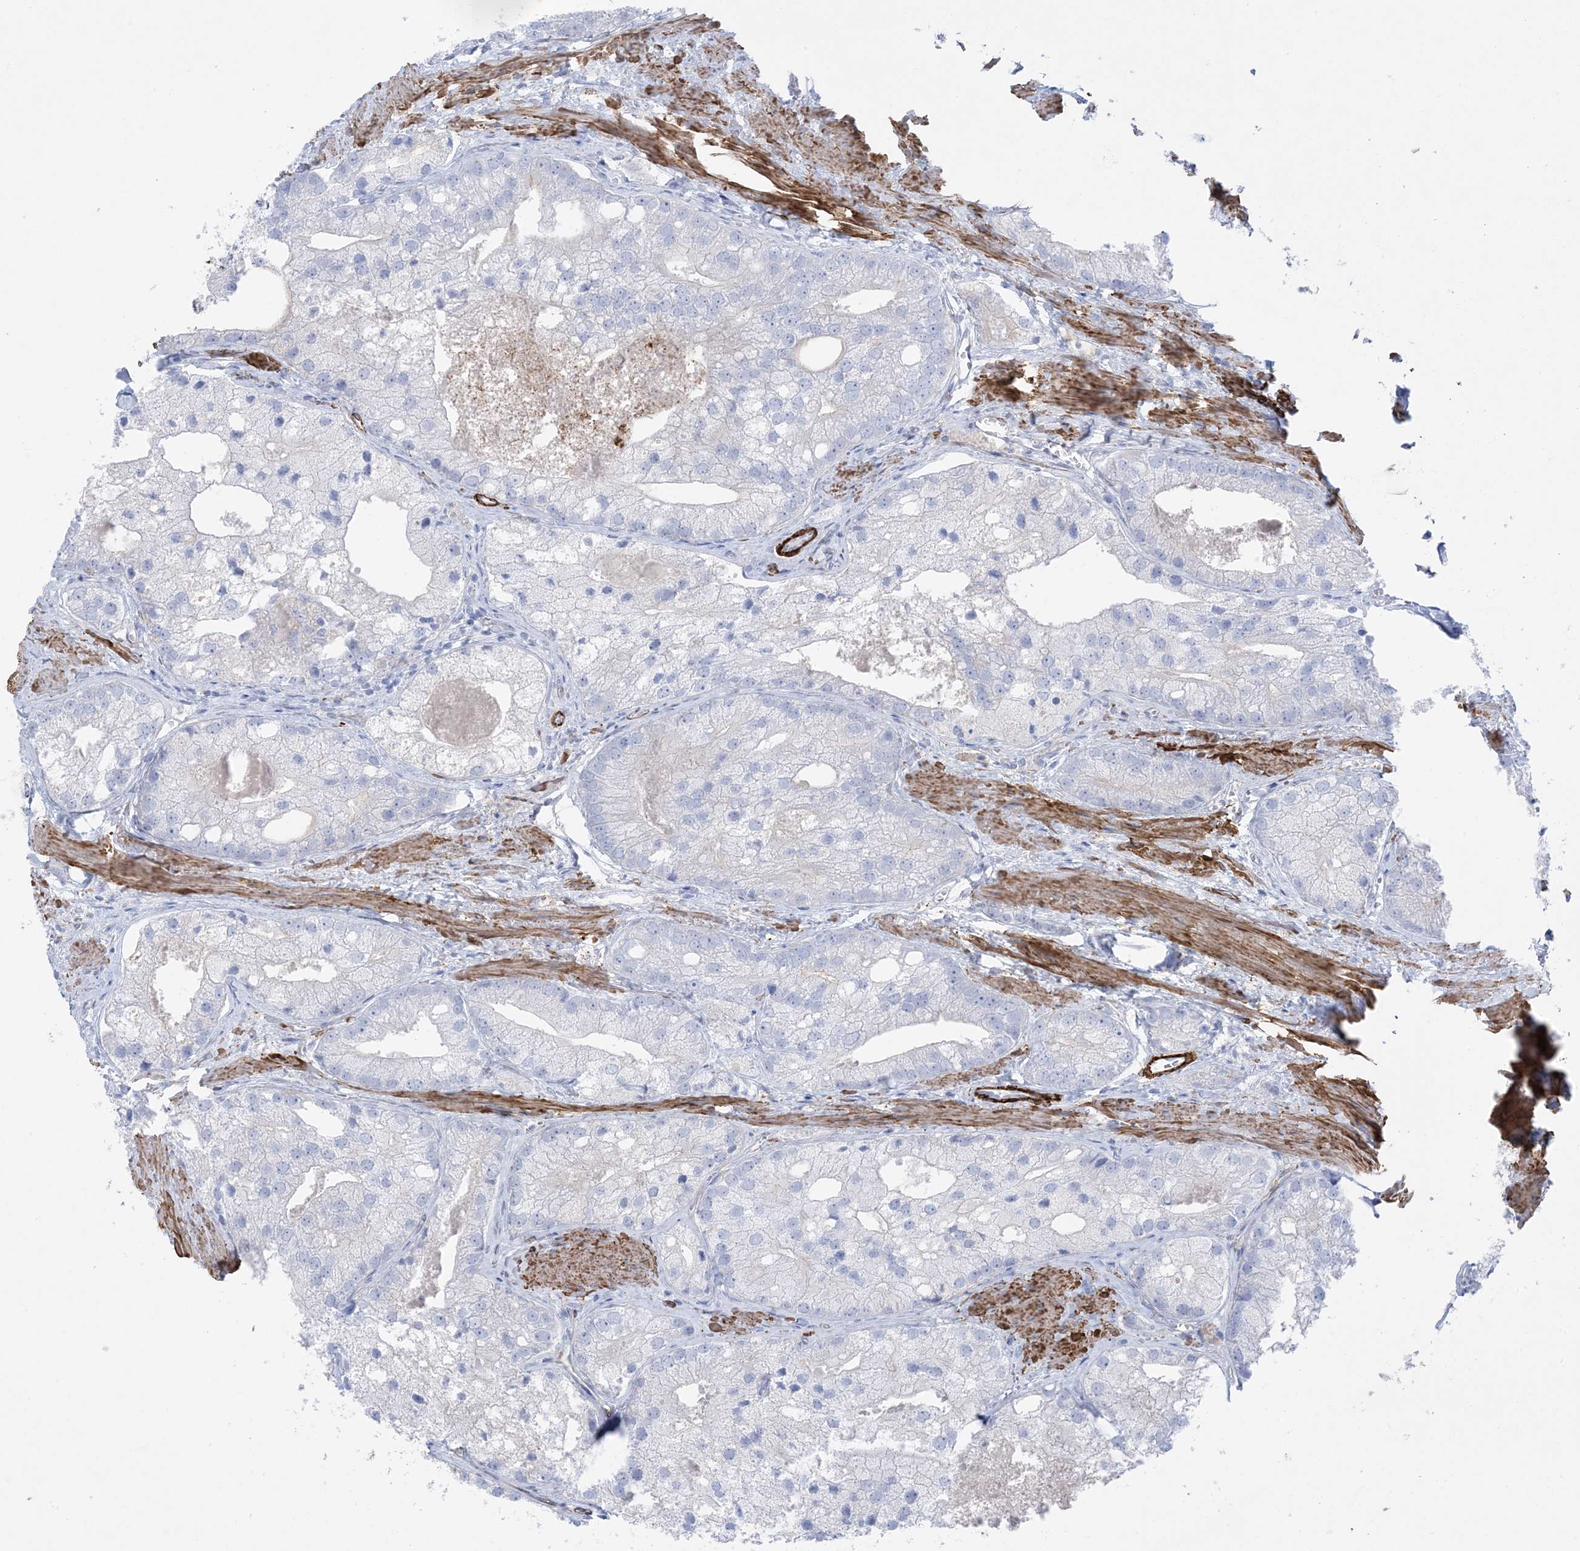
{"staining": {"intensity": "negative", "quantity": "none", "location": "none"}, "tissue": "prostate cancer", "cell_type": "Tumor cells", "image_type": "cancer", "snomed": [{"axis": "morphology", "description": "Adenocarcinoma, Low grade"}, {"axis": "topography", "description": "Prostate"}], "caption": "IHC of adenocarcinoma (low-grade) (prostate) exhibits no expression in tumor cells.", "gene": "SHANK1", "patient": {"sex": "male", "age": 69}}